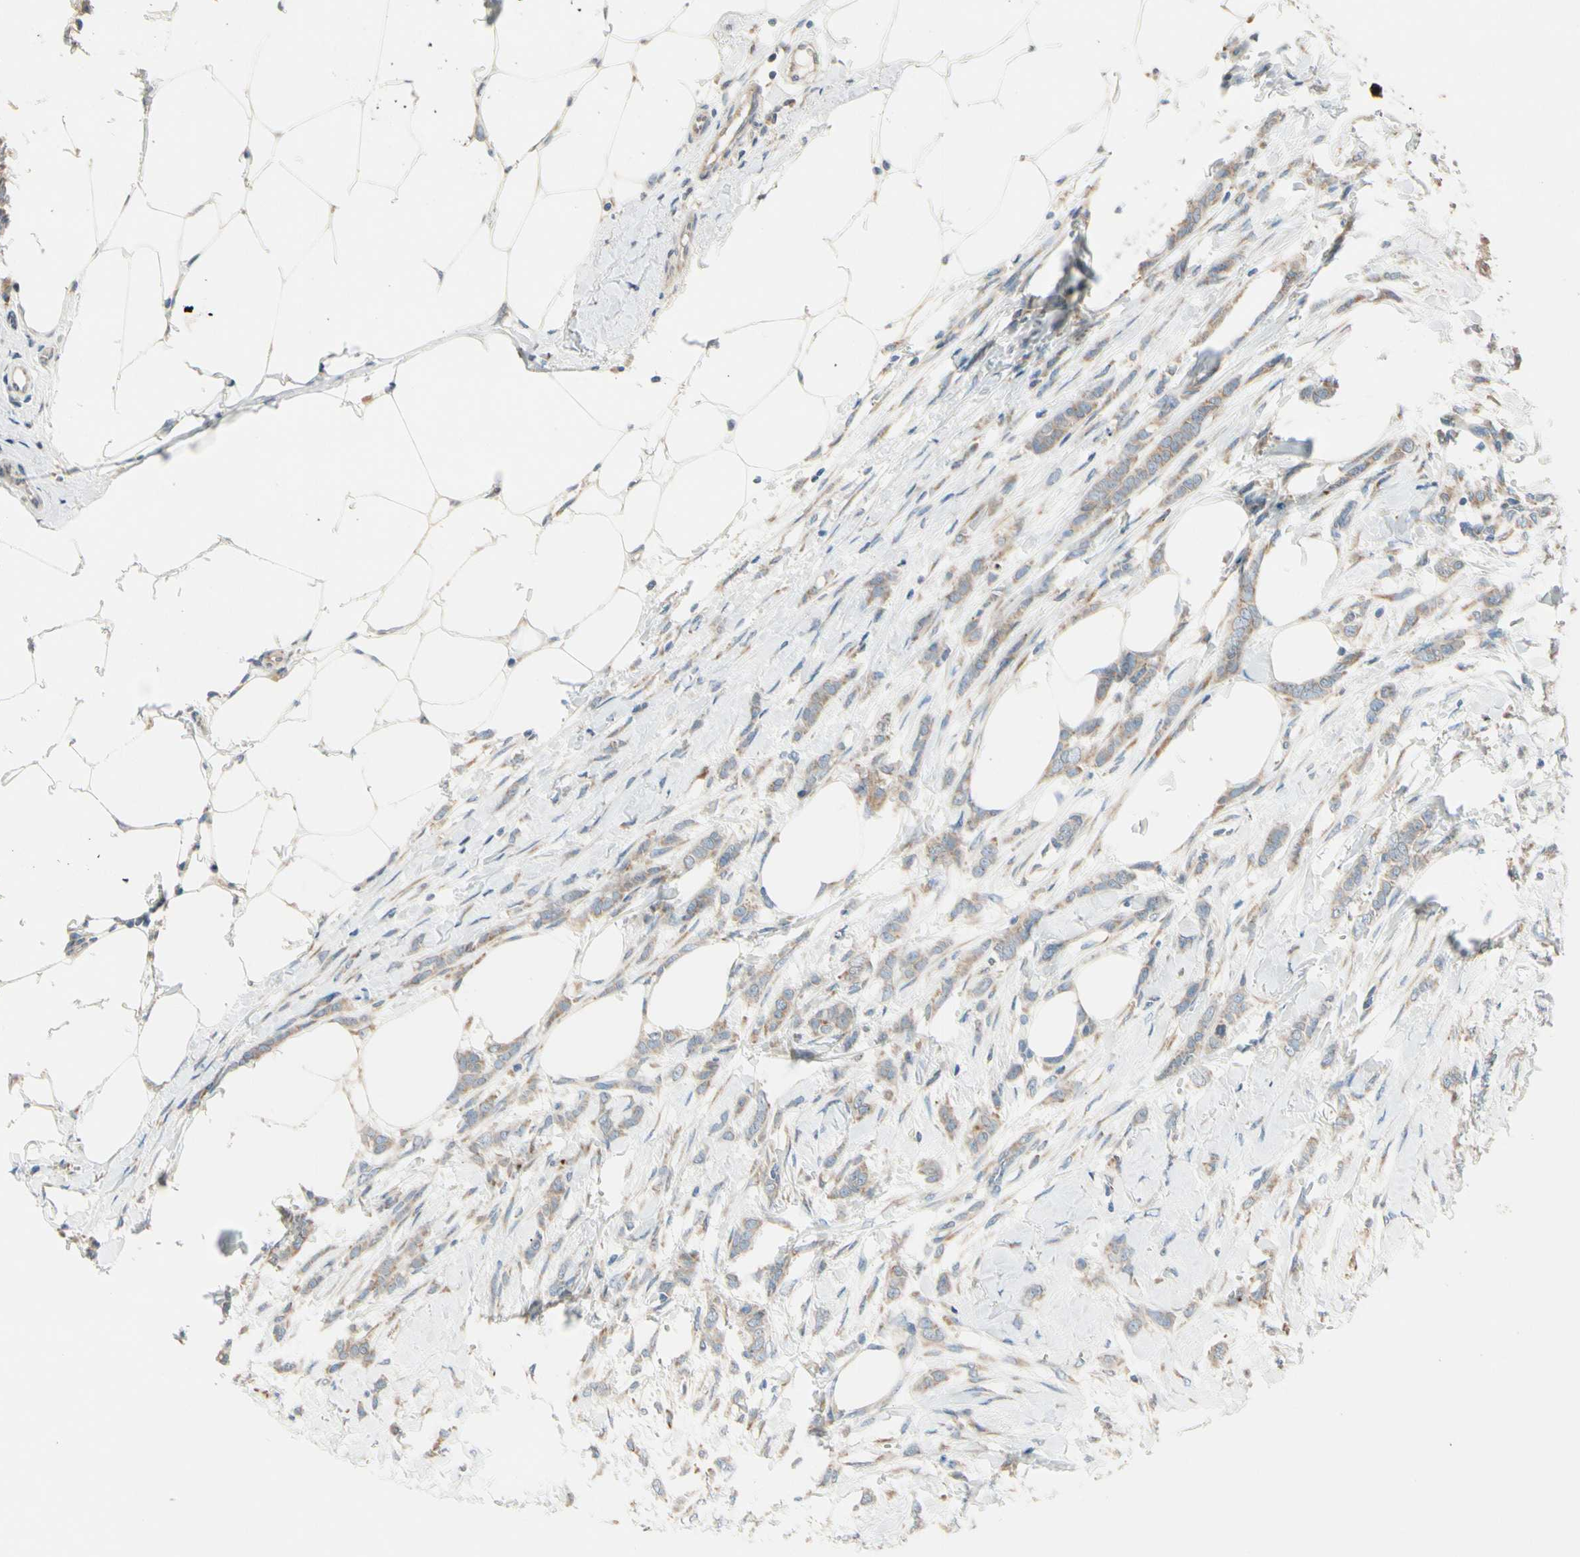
{"staining": {"intensity": "weak", "quantity": ">75%", "location": "cytoplasmic/membranous"}, "tissue": "breast cancer", "cell_type": "Tumor cells", "image_type": "cancer", "snomed": [{"axis": "morphology", "description": "Lobular carcinoma, in situ"}, {"axis": "morphology", "description": "Lobular carcinoma"}, {"axis": "topography", "description": "Breast"}], "caption": "Brown immunohistochemical staining in breast cancer displays weak cytoplasmic/membranous staining in about >75% of tumor cells.", "gene": "RPN2", "patient": {"sex": "female", "age": 41}}